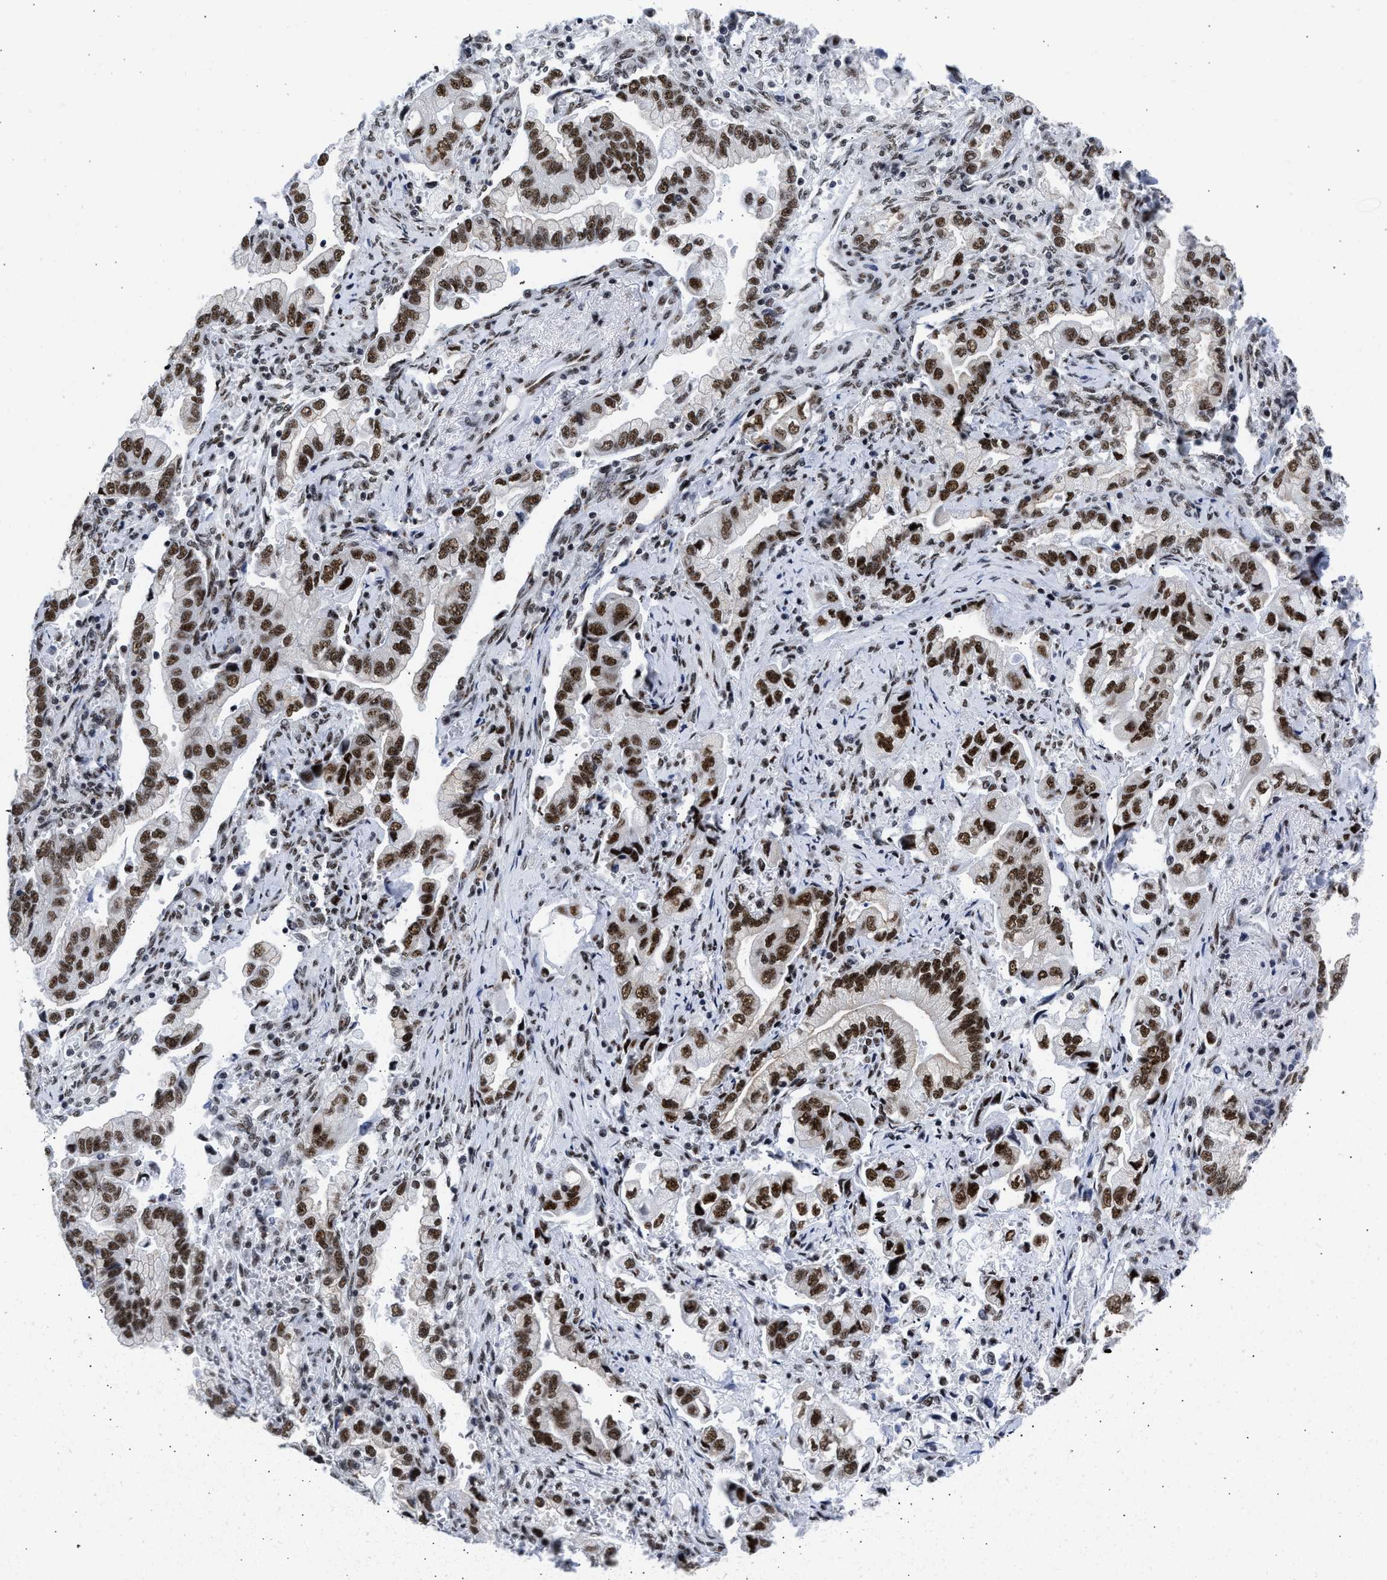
{"staining": {"intensity": "strong", "quantity": ">75%", "location": "nuclear"}, "tissue": "stomach cancer", "cell_type": "Tumor cells", "image_type": "cancer", "snomed": [{"axis": "morphology", "description": "Normal tissue, NOS"}, {"axis": "morphology", "description": "Adenocarcinoma, NOS"}, {"axis": "topography", "description": "Stomach"}], "caption": "The micrograph displays staining of stomach adenocarcinoma, revealing strong nuclear protein positivity (brown color) within tumor cells.", "gene": "RBM8A", "patient": {"sex": "male", "age": 62}}